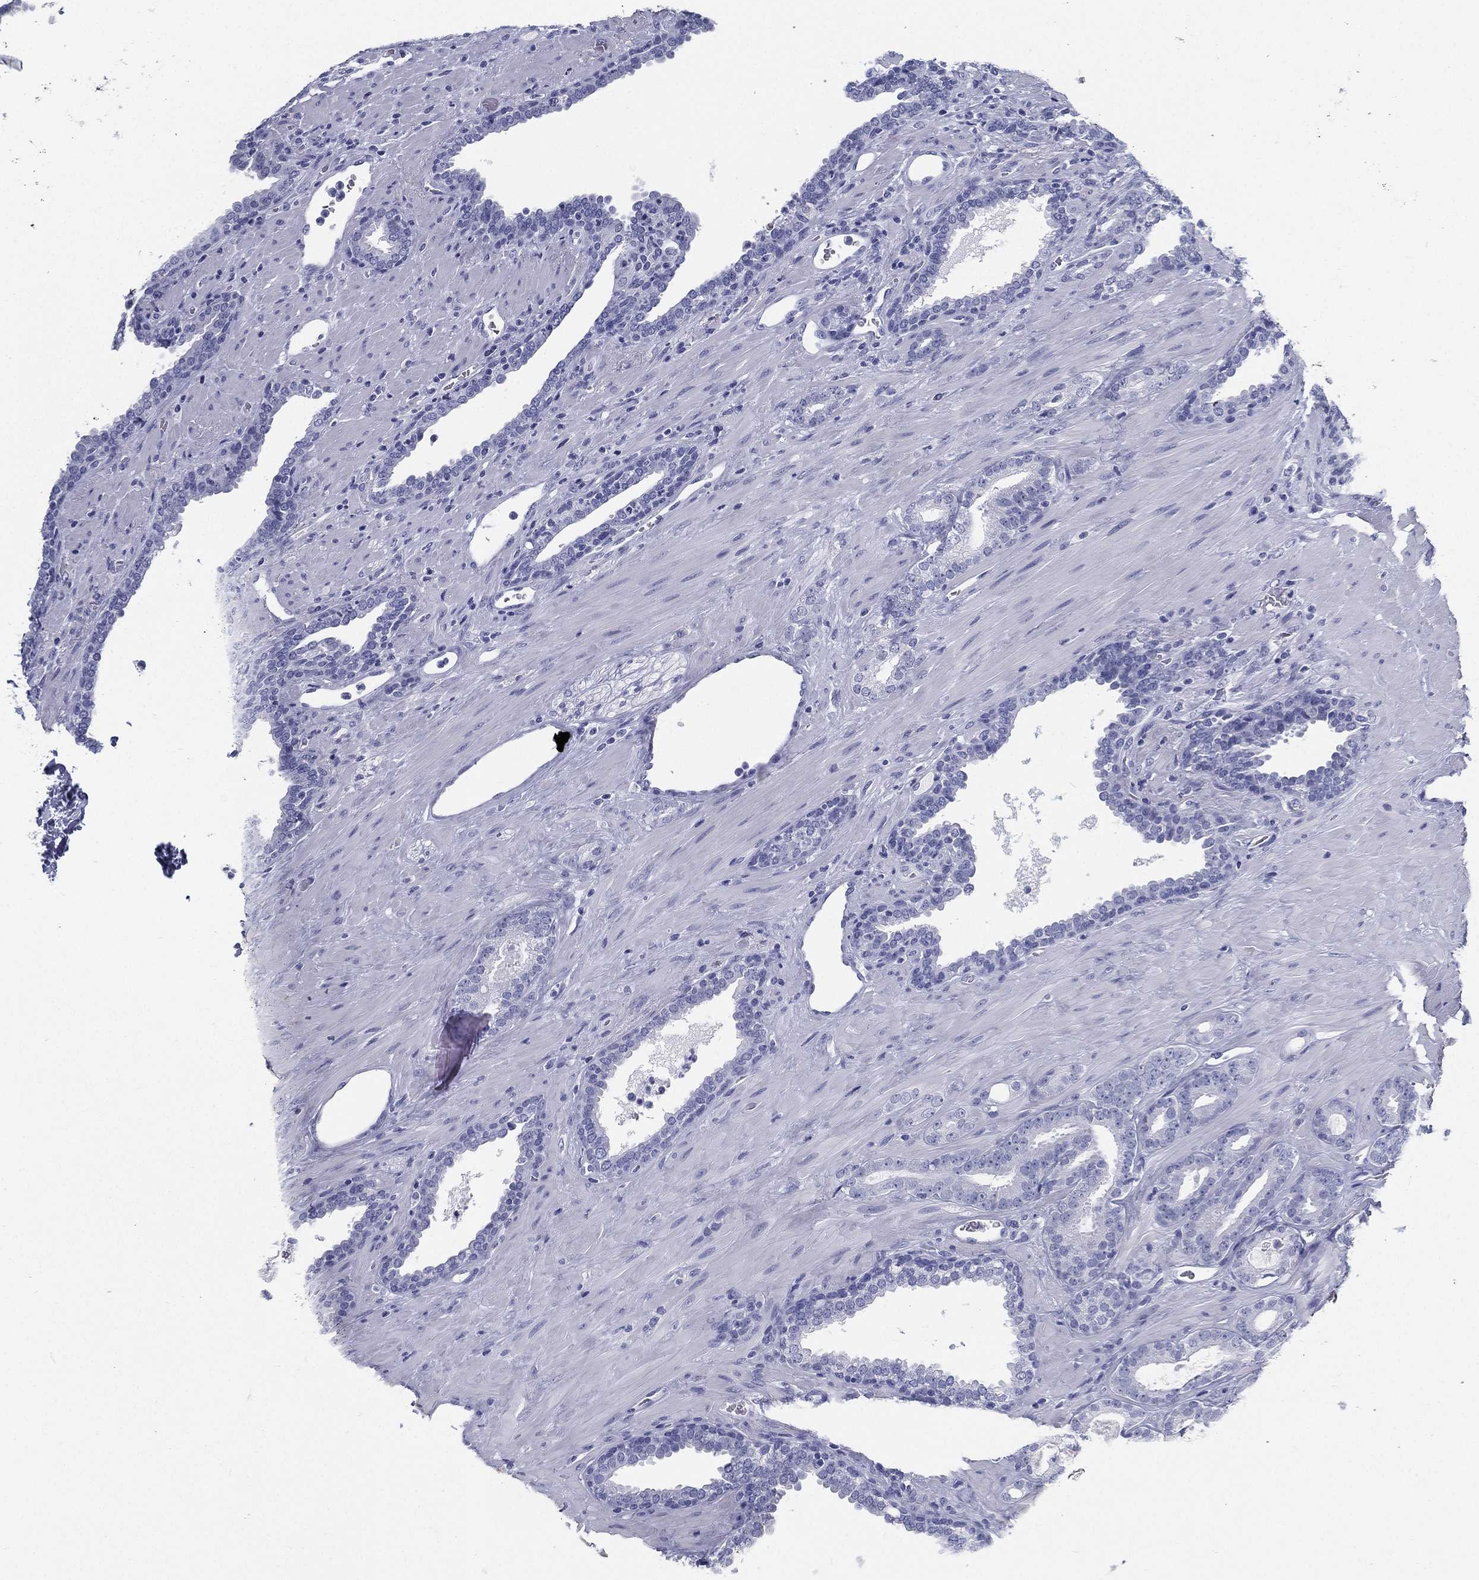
{"staining": {"intensity": "negative", "quantity": "none", "location": "none"}, "tissue": "prostate cancer", "cell_type": "Tumor cells", "image_type": "cancer", "snomed": [{"axis": "morphology", "description": "Adenocarcinoma, Low grade"}, {"axis": "topography", "description": "Prostate"}], "caption": "Prostate adenocarcinoma (low-grade) was stained to show a protein in brown. There is no significant expression in tumor cells.", "gene": "ATP1B2", "patient": {"sex": "male", "age": 61}}